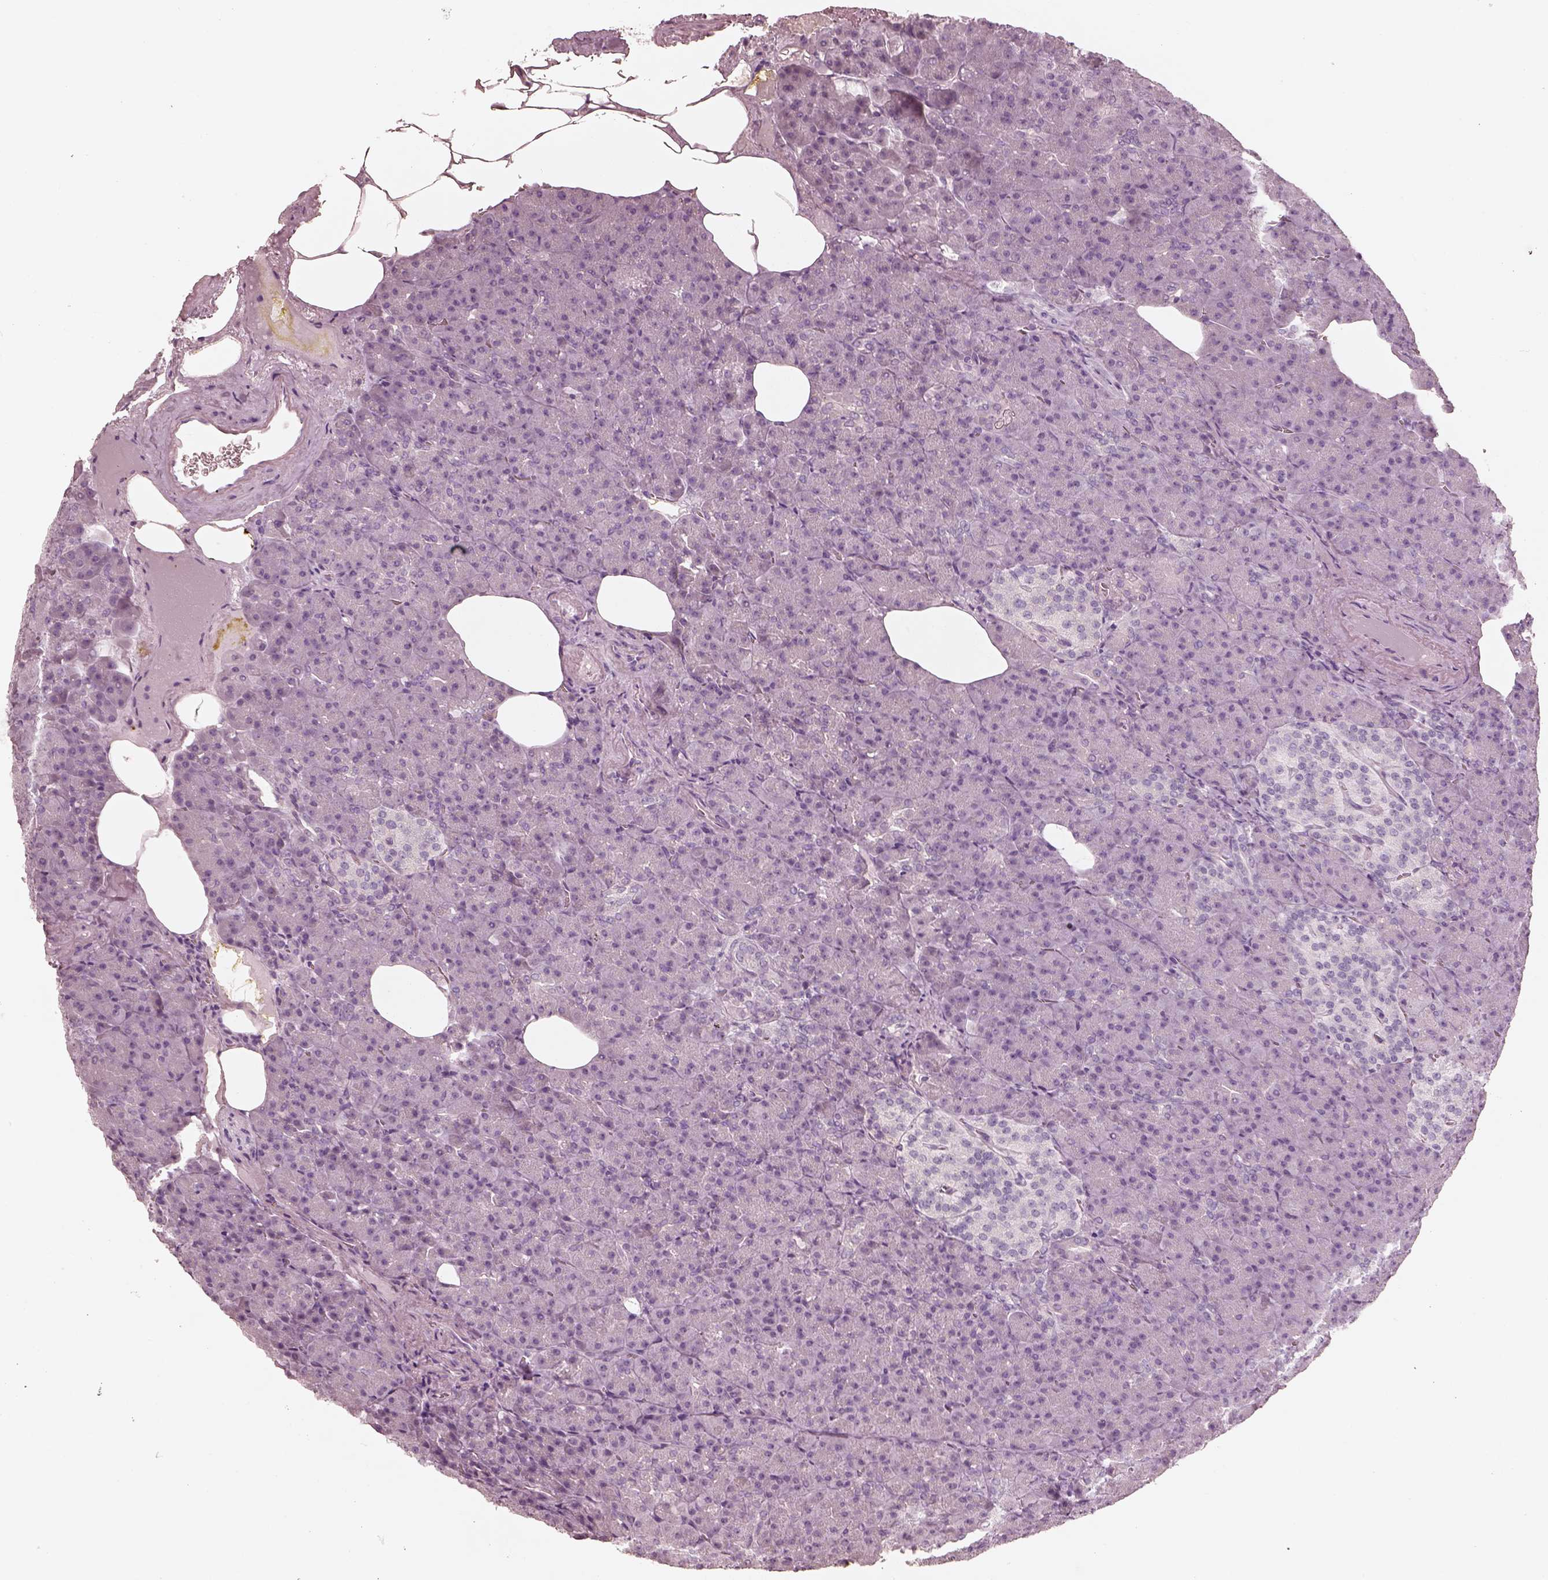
{"staining": {"intensity": "negative", "quantity": "none", "location": "none"}, "tissue": "pancreas", "cell_type": "Exocrine glandular cells", "image_type": "normal", "snomed": [{"axis": "morphology", "description": "Normal tissue, NOS"}, {"axis": "topography", "description": "Pancreas"}], "caption": "A high-resolution photomicrograph shows IHC staining of unremarkable pancreas, which shows no significant positivity in exocrine glandular cells.", "gene": "ZP4", "patient": {"sex": "female", "age": 74}}